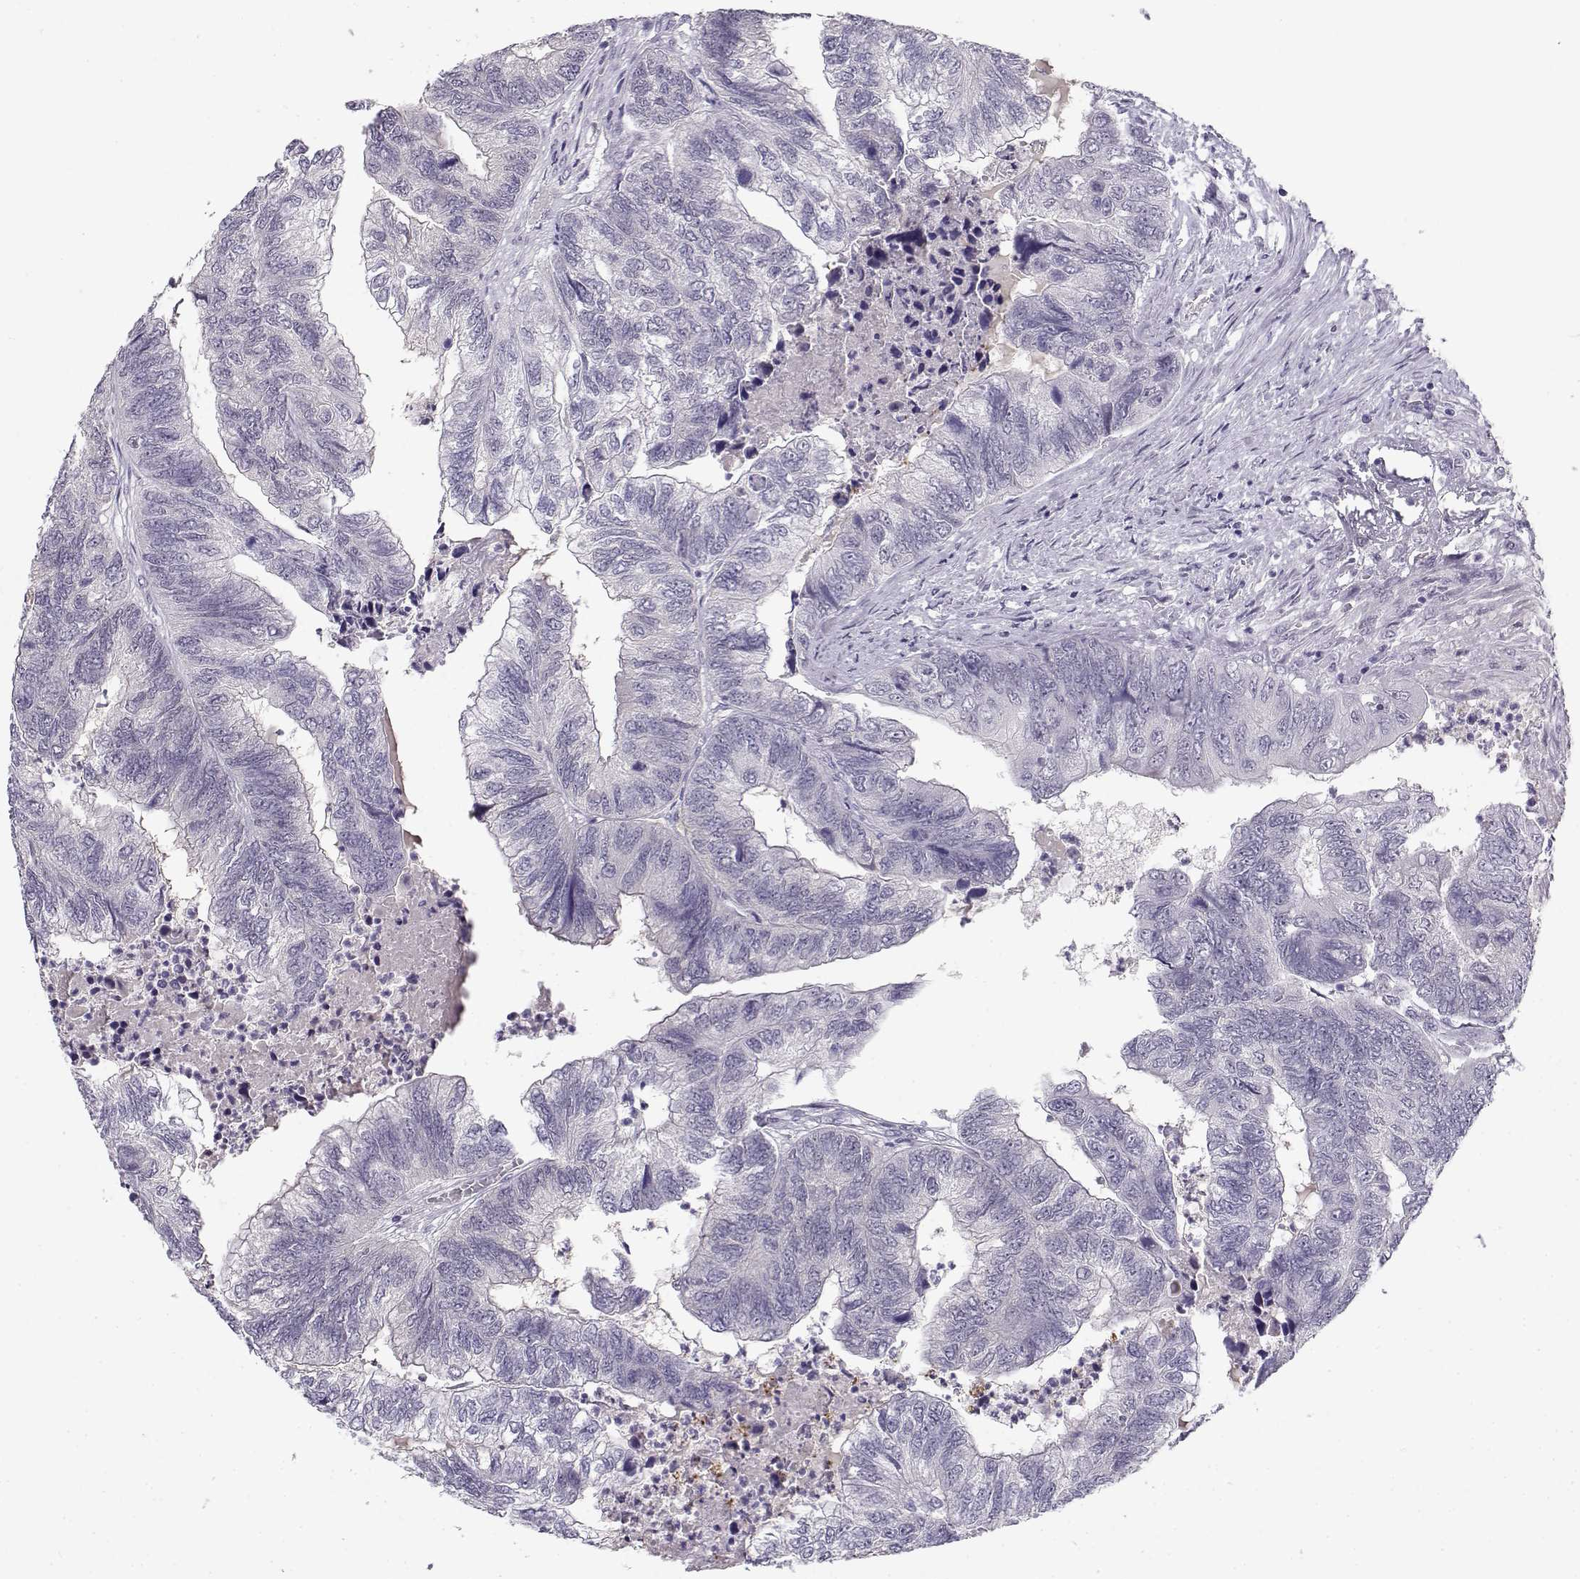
{"staining": {"intensity": "negative", "quantity": "none", "location": "none"}, "tissue": "colorectal cancer", "cell_type": "Tumor cells", "image_type": "cancer", "snomed": [{"axis": "morphology", "description": "Adenocarcinoma, NOS"}, {"axis": "topography", "description": "Colon"}], "caption": "A high-resolution micrograph shows immunohistochemistry (IHC) staining of colorectal adenocarcinoma, which demonstrates no significant expression in tumor cells.", "gene": "C16orf86", "patient": {"sex": "female", "age": 67}}